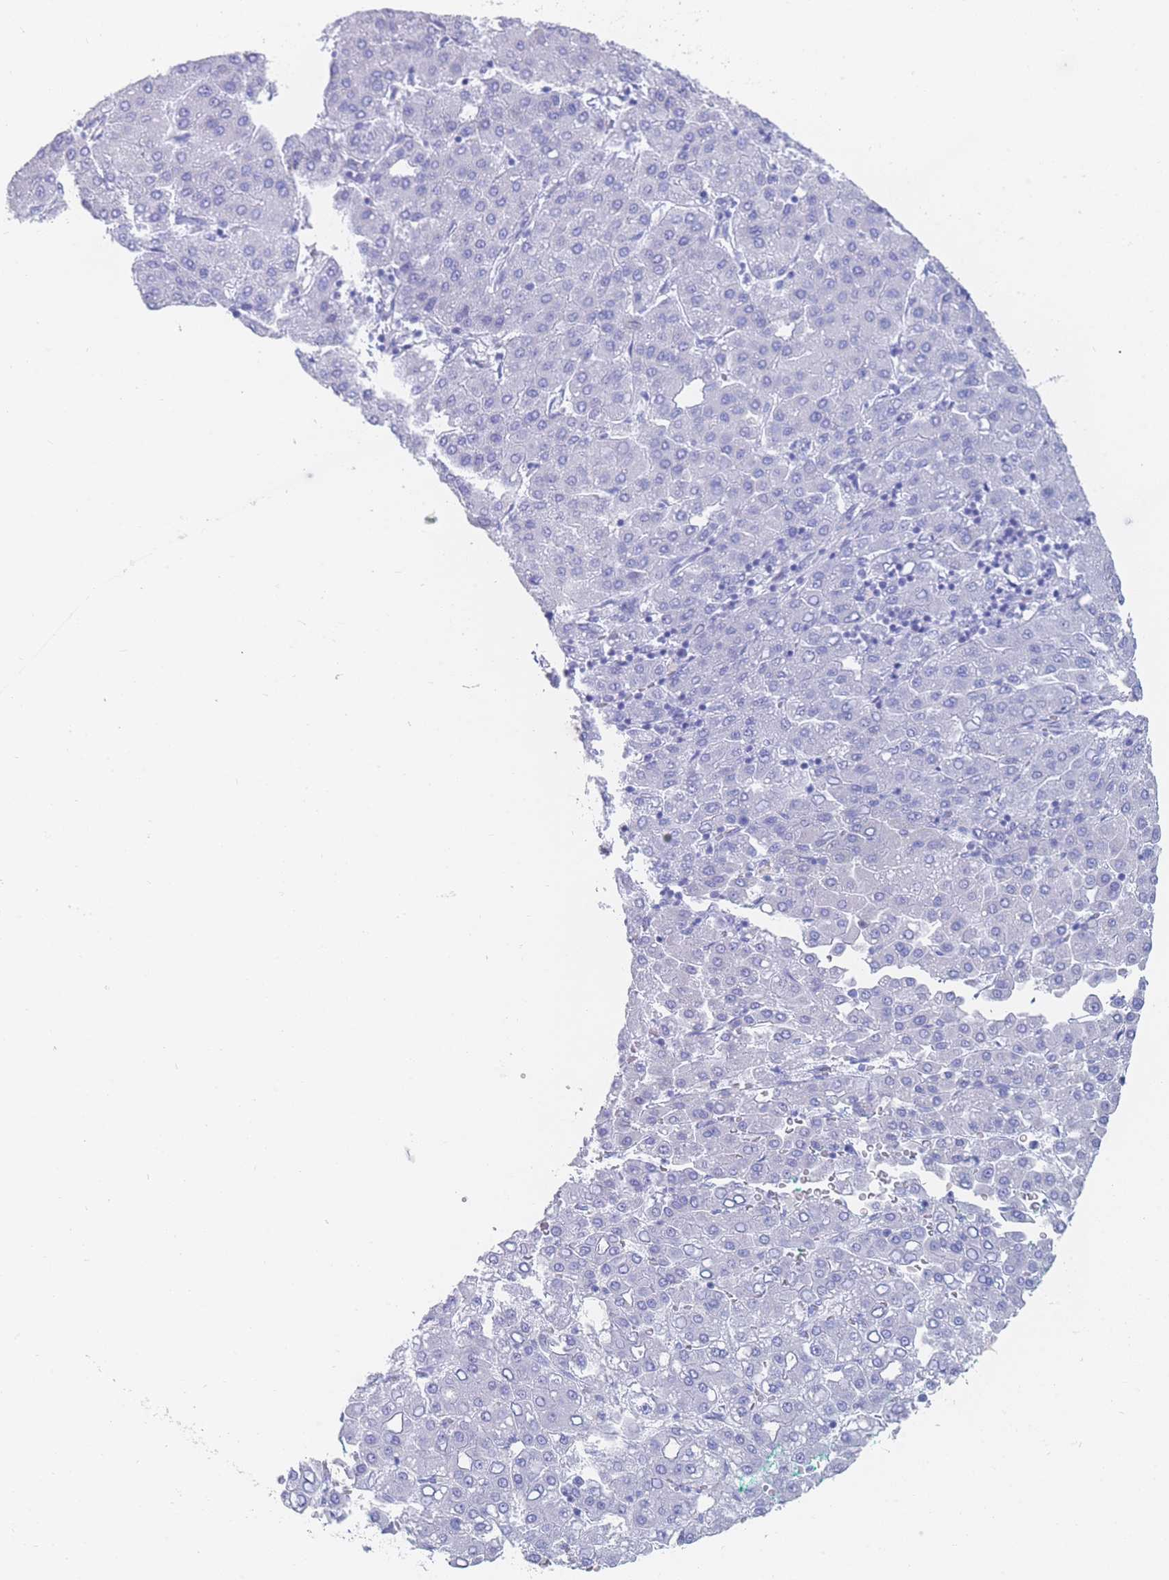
{"staining": {"intensity": "negative", "quantity": "none", "location": "none"}, "tissue": "liver cancer", "cell_type": "Tumor cells", "image_type": "cancer", "snomed": [{"axis": "morphology", "description": "Carcinoma, Hepatocellular, NOS"}, {"axis": "topography", "description": "Liver"}], "caption": "Tumor cells are negative for brown protein staining in liver cancer (hepatocellular carcinoma). (DAB (3,3'-diaminobenzidine) immunohistochemistry with hematoxylin counter stain).", "gene": "LZTFL1", "patient": {"sex": "male", "age": 65}}